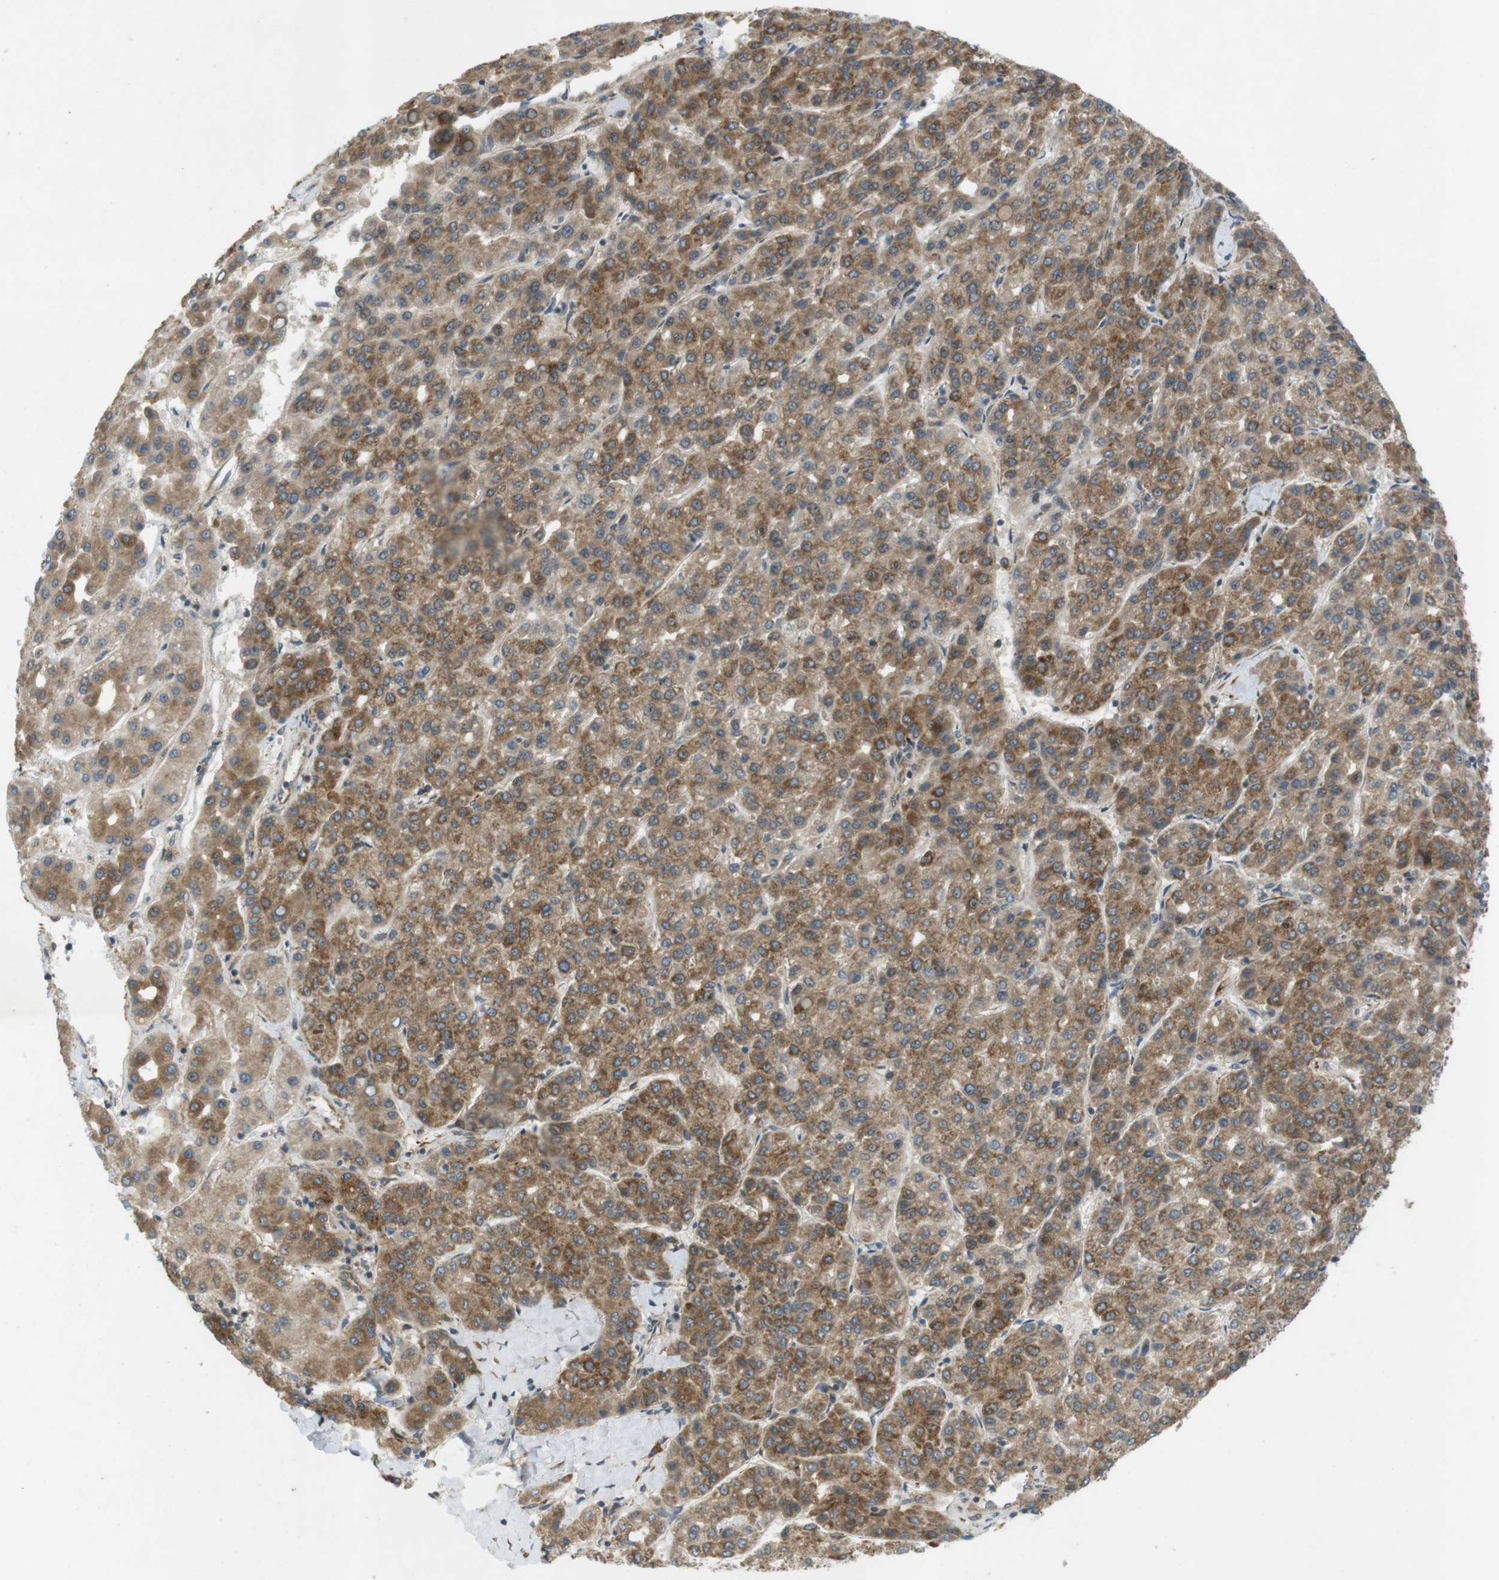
{"staining": {"intensity": "moderate", "quantity": ">75%", "location": "cytoplasmic/membranous"}, "tissue": "liver cancer", "cell_type": "Tumor cells", "image_type": "cancer", "snomed": [{"axis": "morphology", "description": "Carcinoma, Hepatocellular, NOS"}, {"axis": "topography", "description": "Liver"}], "caption": "Liver hepatocellular carcinoma tissue exhibits moderate cytoplasmic/membranous positivity in about >75% of tumor cells, visualized by immunohistochemistry. The staining was performed using DAB (3,3'-diaminobenzidine), with brown indicating positive protein expression. Nuclei are stained blue with hematoxylin.", "gene": "SLC41A1", "patient": {"sex": "male", "age": 76}}